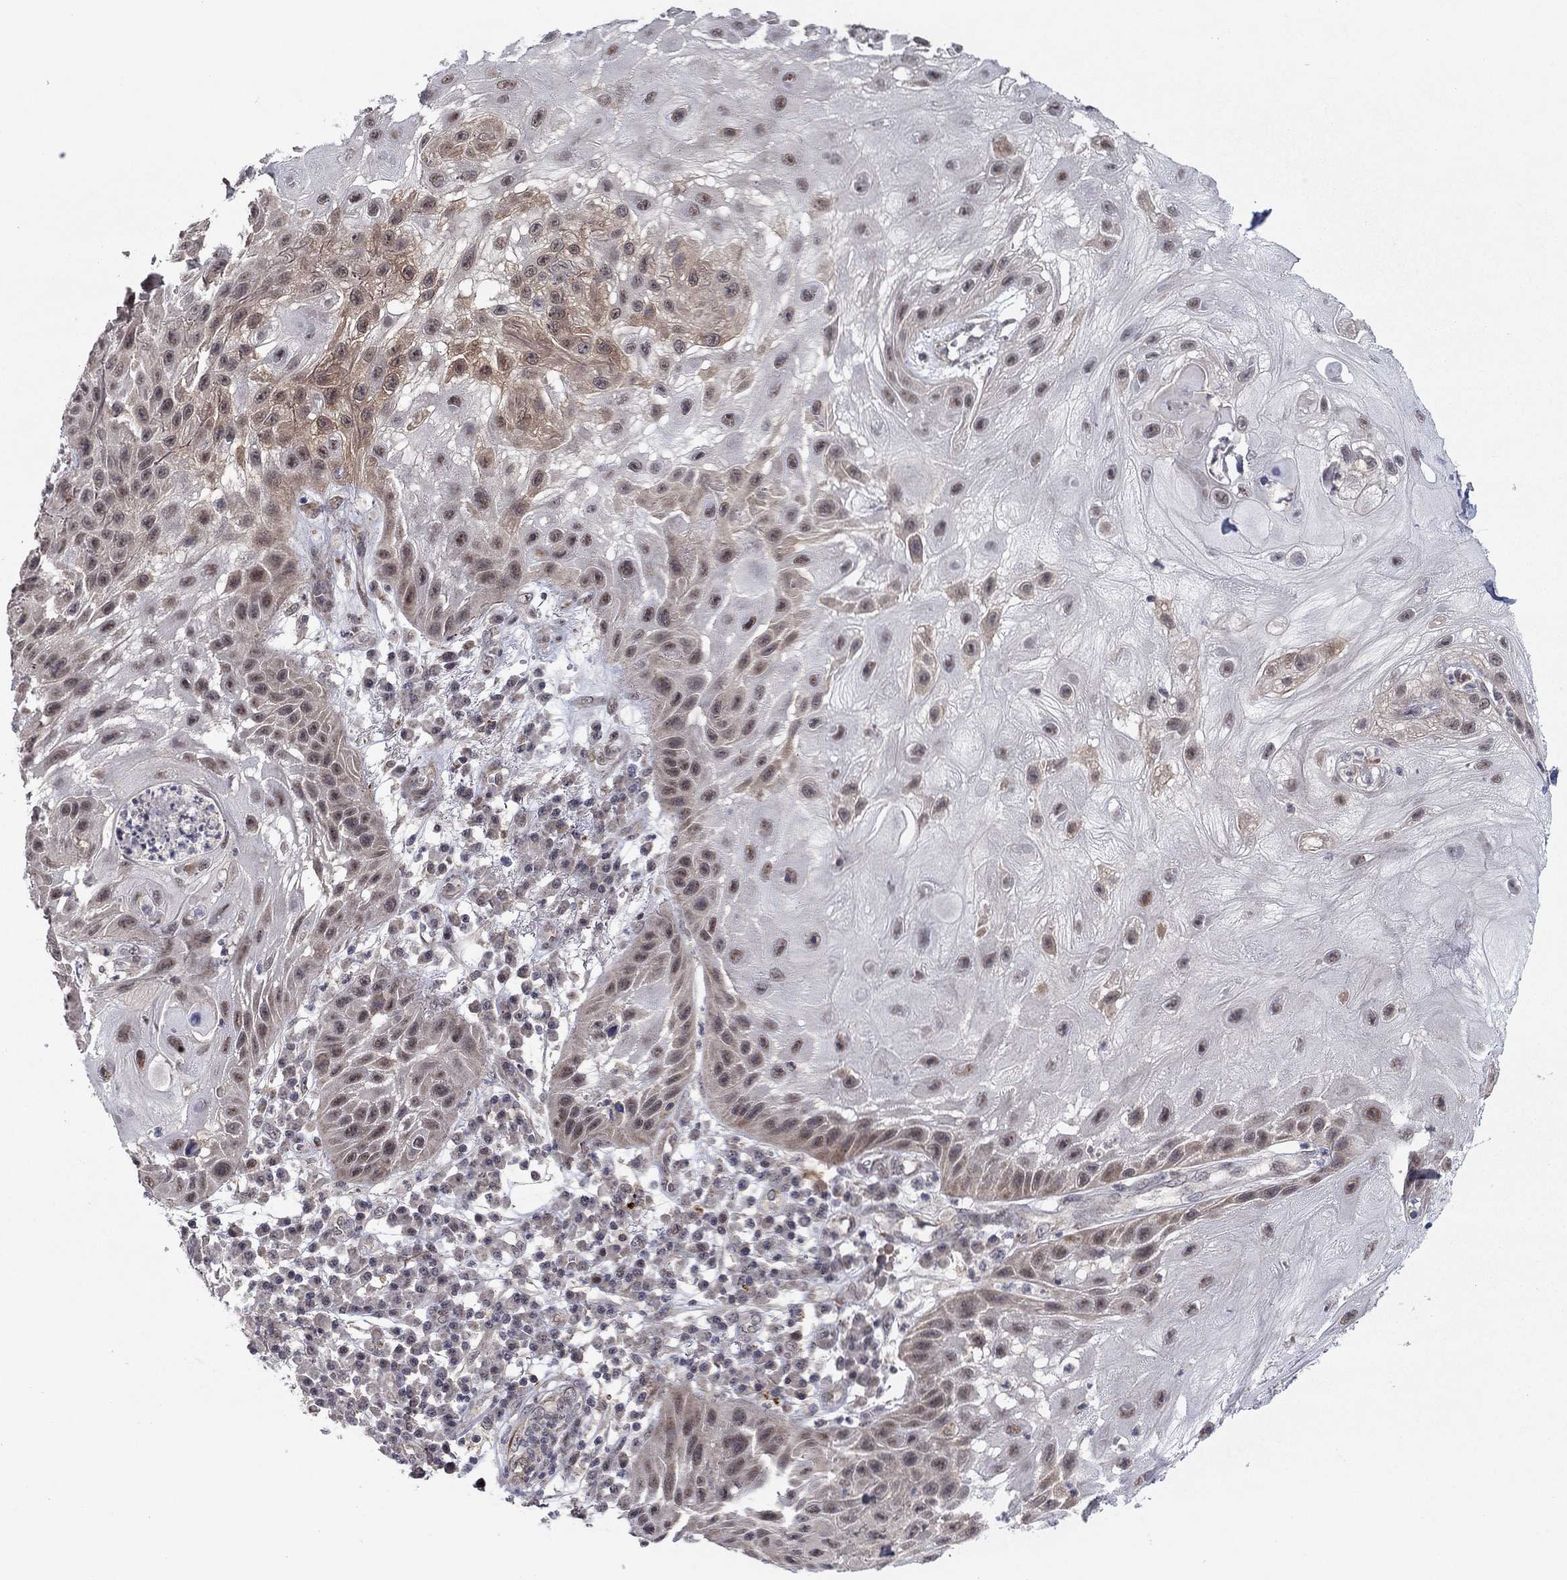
{"staining": {"intensity": "moderate", "quantity": "<25%", "location": "cytoplasmic/membranous,nuclear"}, "tissue": "skin cancer", "cell_type": "Tumor cells", "image_type": "cancer", "snomed": [{"axis": "morphology", "description": "Normal tissue, NOS"}, {"axis": "morphology", "description": "Squamous cell carcinoma, NOS"}, {"axis": "topography", "description": "Skin"}], "caption": "Moderate cytoplasmic/membranous and nuclear protein expression is present in about <25% of tumor cells in skin cancer (squamous cell carcinoma).", "gene": "ZNF395", "patient": {"sex": "male", "age": 79}}